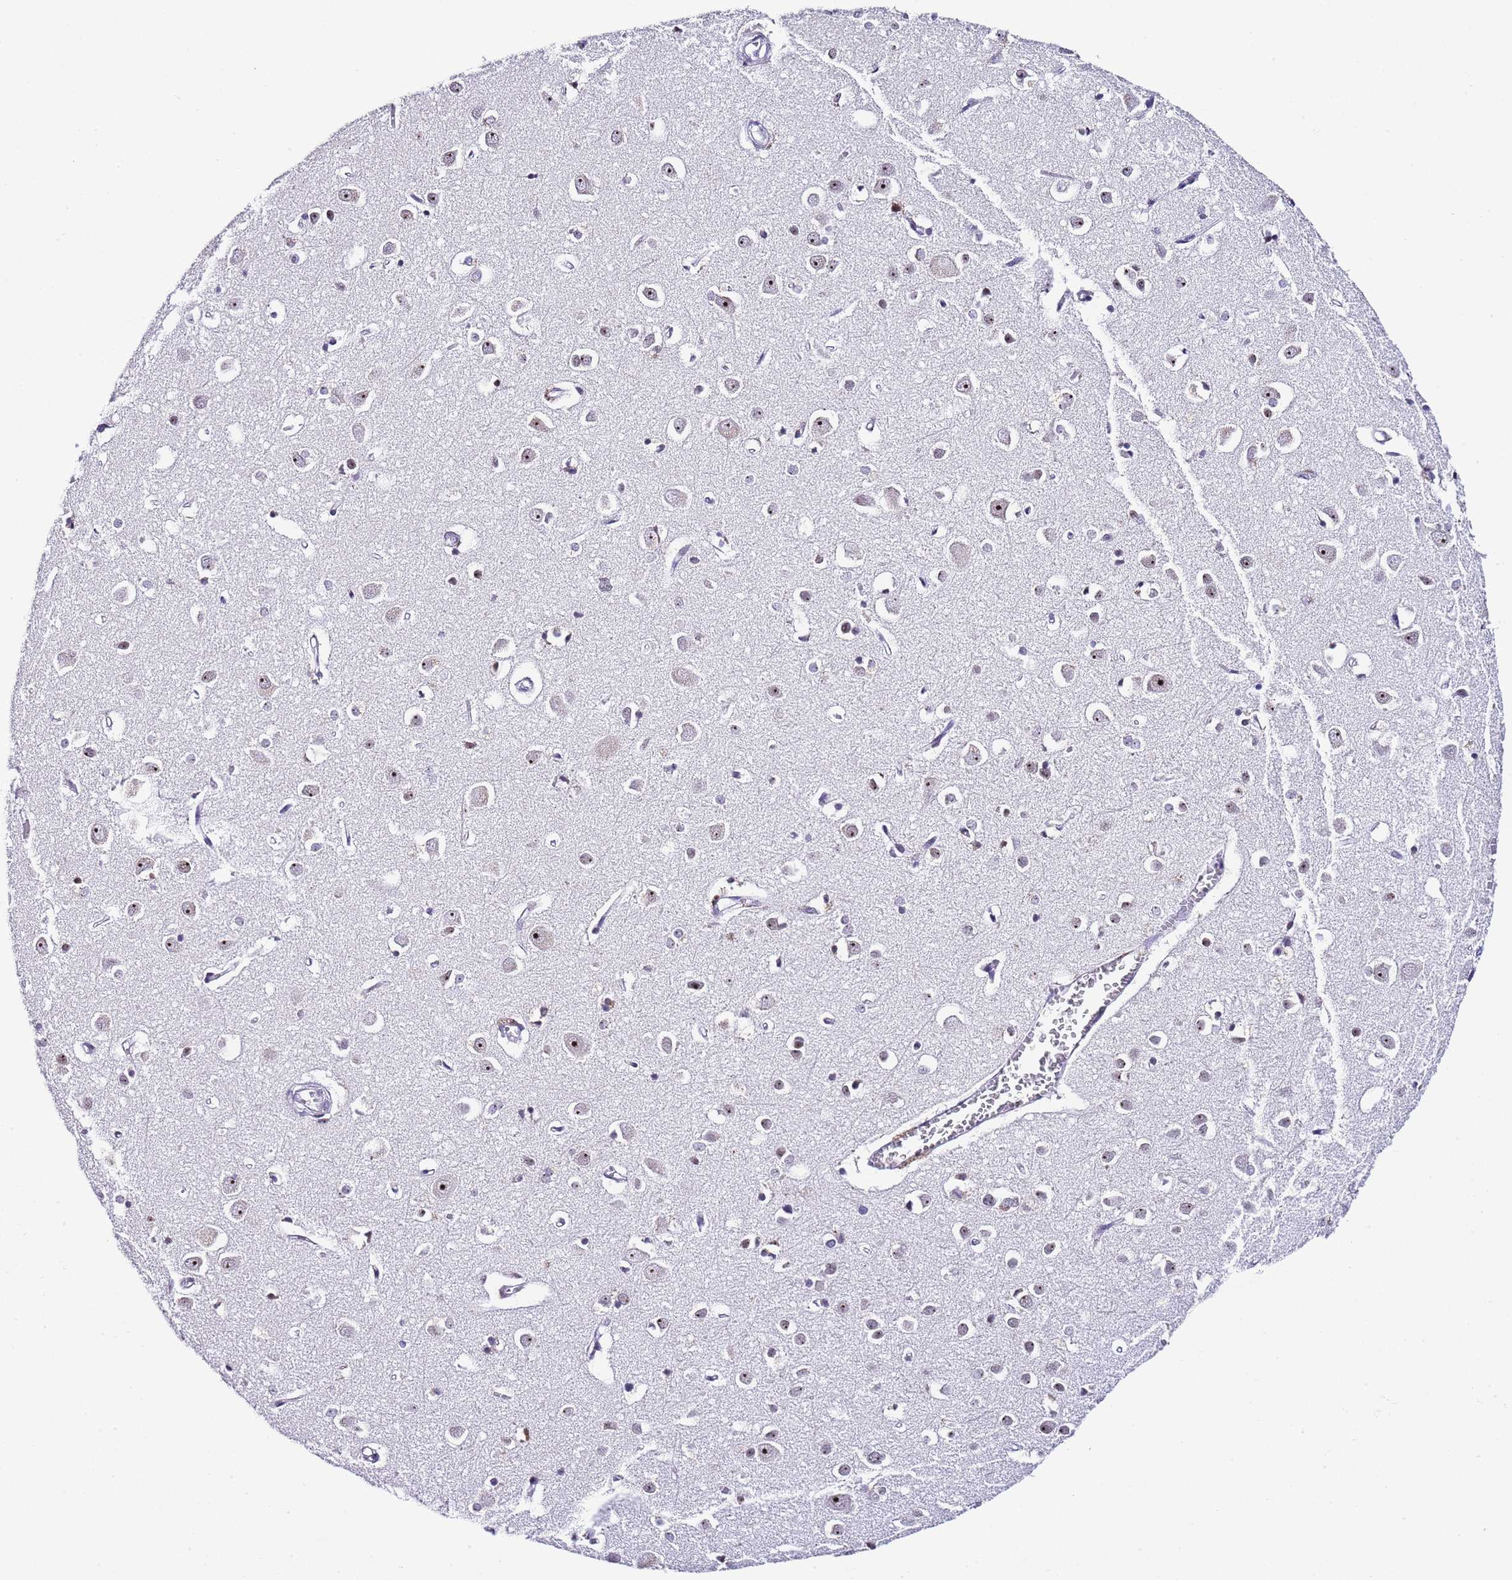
{"staining": {"intensity": "negative", "quantity": "none", "location": "none"}, "tissue": "cerebral cortex", "cell_type": "Endothelial cells", "image_type": "normal", "snomed": [{"axis": "morphology", "description": "Normal tissue, NOS"}, {"axis": "topography", "description": "Cerebral cortex"}], "caption": "DAB (3,3'-diaminobenzidine) immunohistochemical staining of benign cerebral cortex reveals no significant expression in endothelial cells.", "gene": "NOP56", "patient": {"sex": "female", "age": 64}}